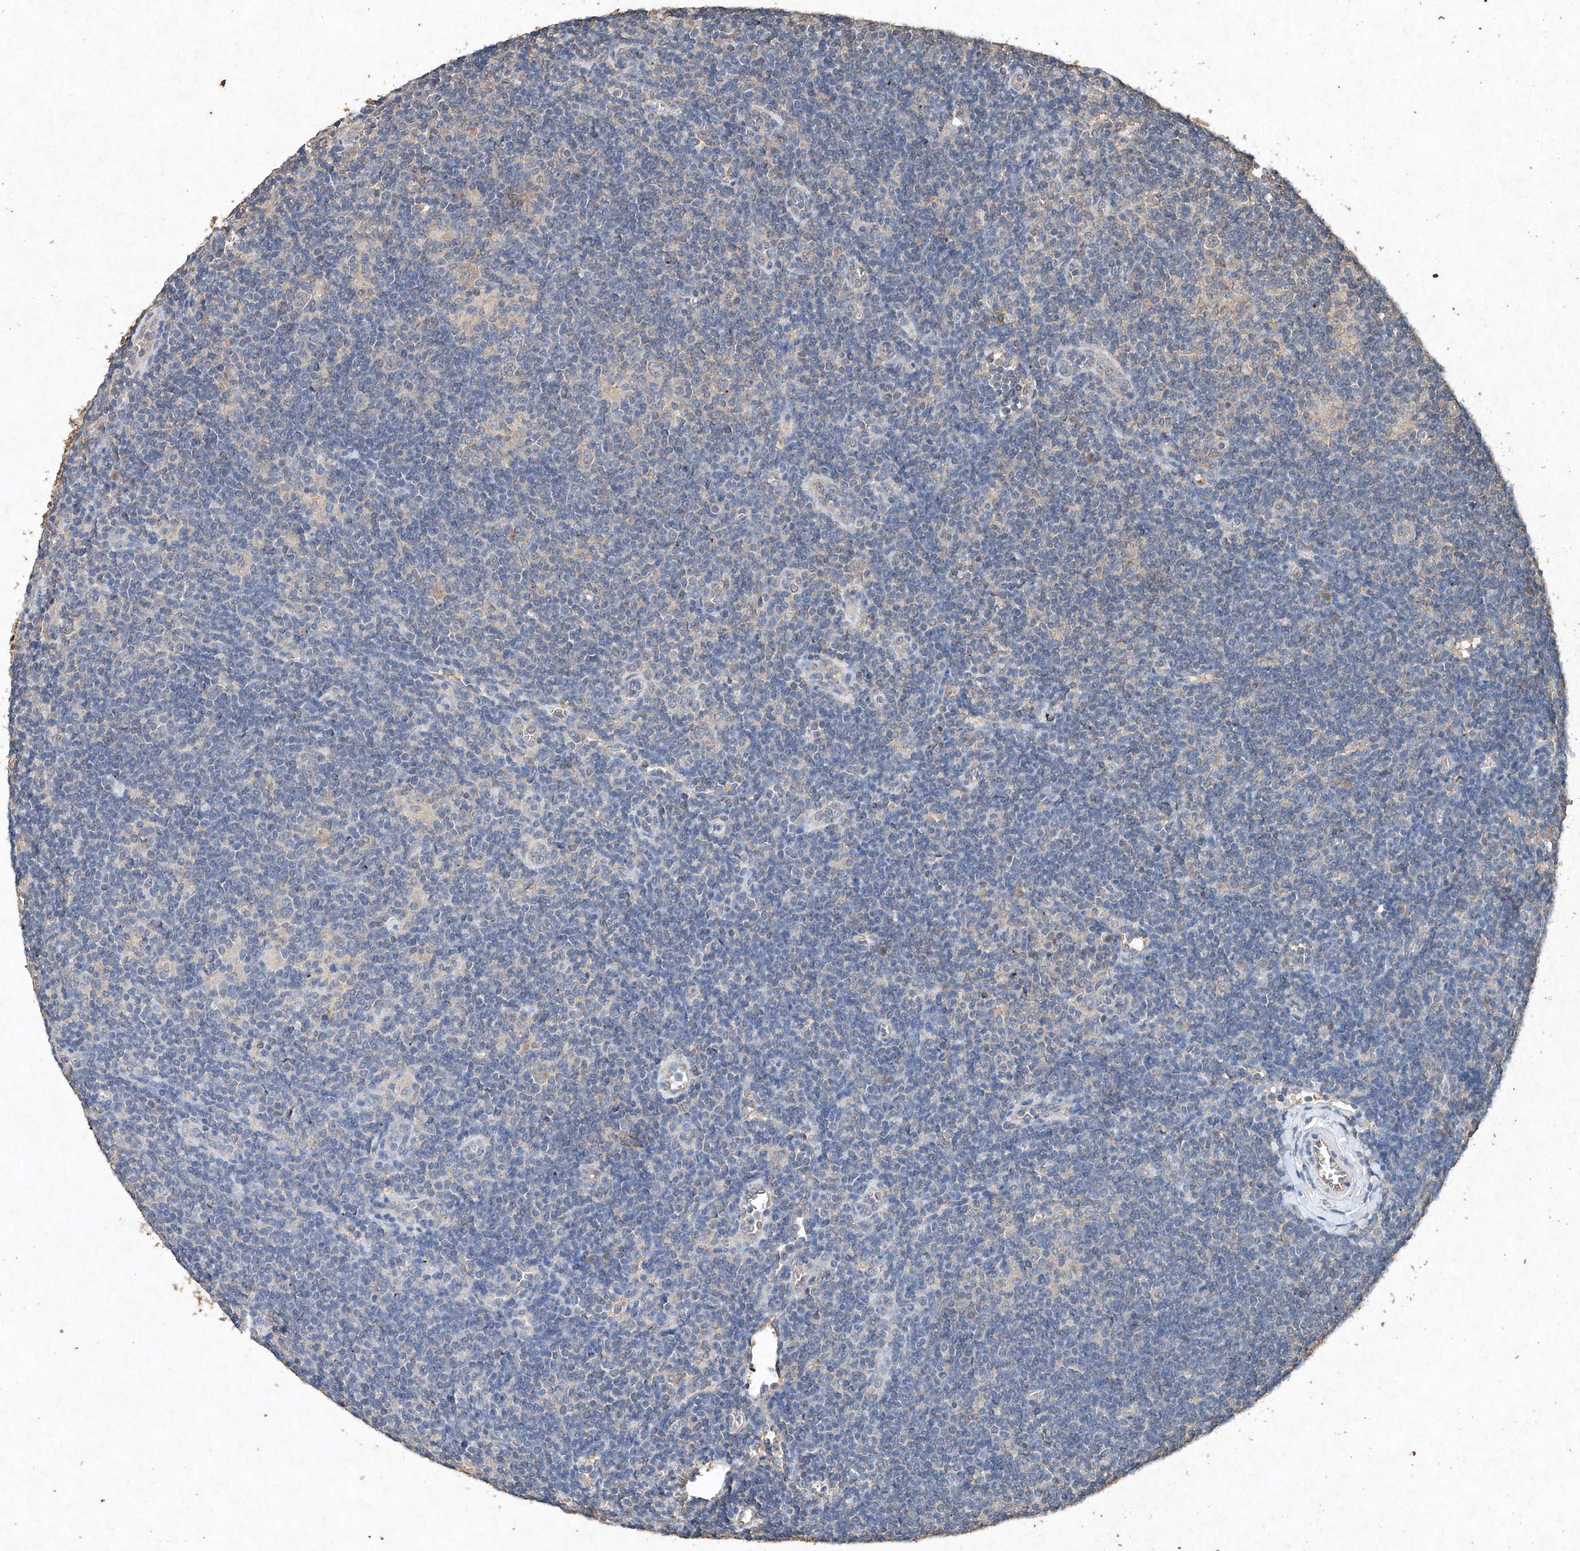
{"staining": {"intensity": "negative", "quantity": "none", "location": "none"}, "tissue": "lymphoma", "cell_type": "Tumor cells", "image_type": "cancer", "snomed": [{"axis": "morphology", "description": "Hodgkin's disease, NOS"}, {"axis": "topography", "description": "Lymph node"}], "caption": "This is a photomicrograph of immunohistochemistry staining of Hodgkin's disease, which shows no expression in tumor cells.", "gene": "STK3", "patient": {"sex": "female", "age": 57}}